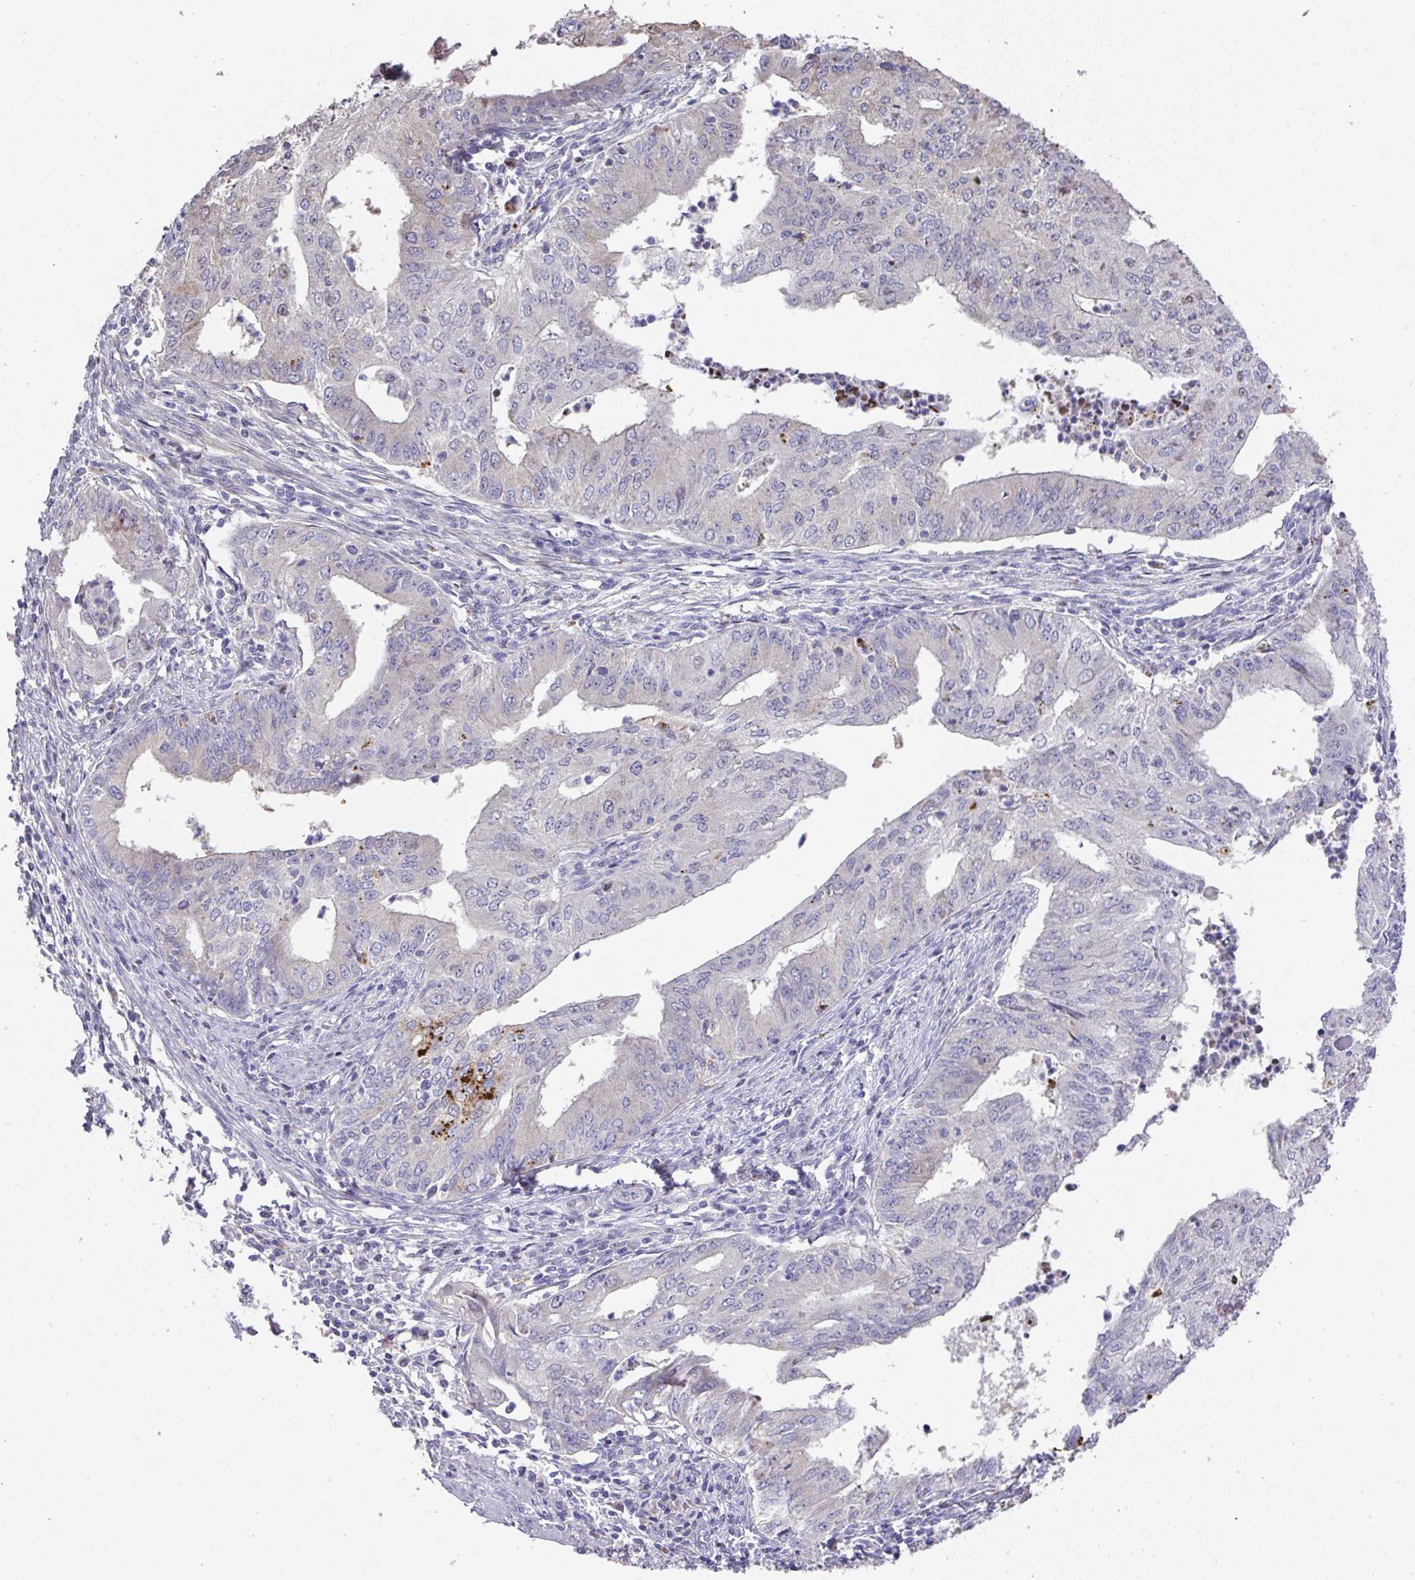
{"staining": {"intensity": "negative", "quantity": "none", "location": "none"}, "tissue": "endometrial cancer", "cell_type": "Tumor cells", "image_type": "cancer", "snomed": [{"axis": "morphology", "description": "Adenocarcinoma, NOS"}, {"axis": "topography", "description": "Endometrium"}], "caption": "Immunohistochemical staining of human endometrial adenocarcinoma exhibits no significant staining in tumor cells. (Brightfield microscopy of DAB (3,3'-diaminobenzidine) immunohistochemistry (IHC) at high magnification).", "gene": "RUNDC3B", "patient": {"sex": "female", "age": 50}}